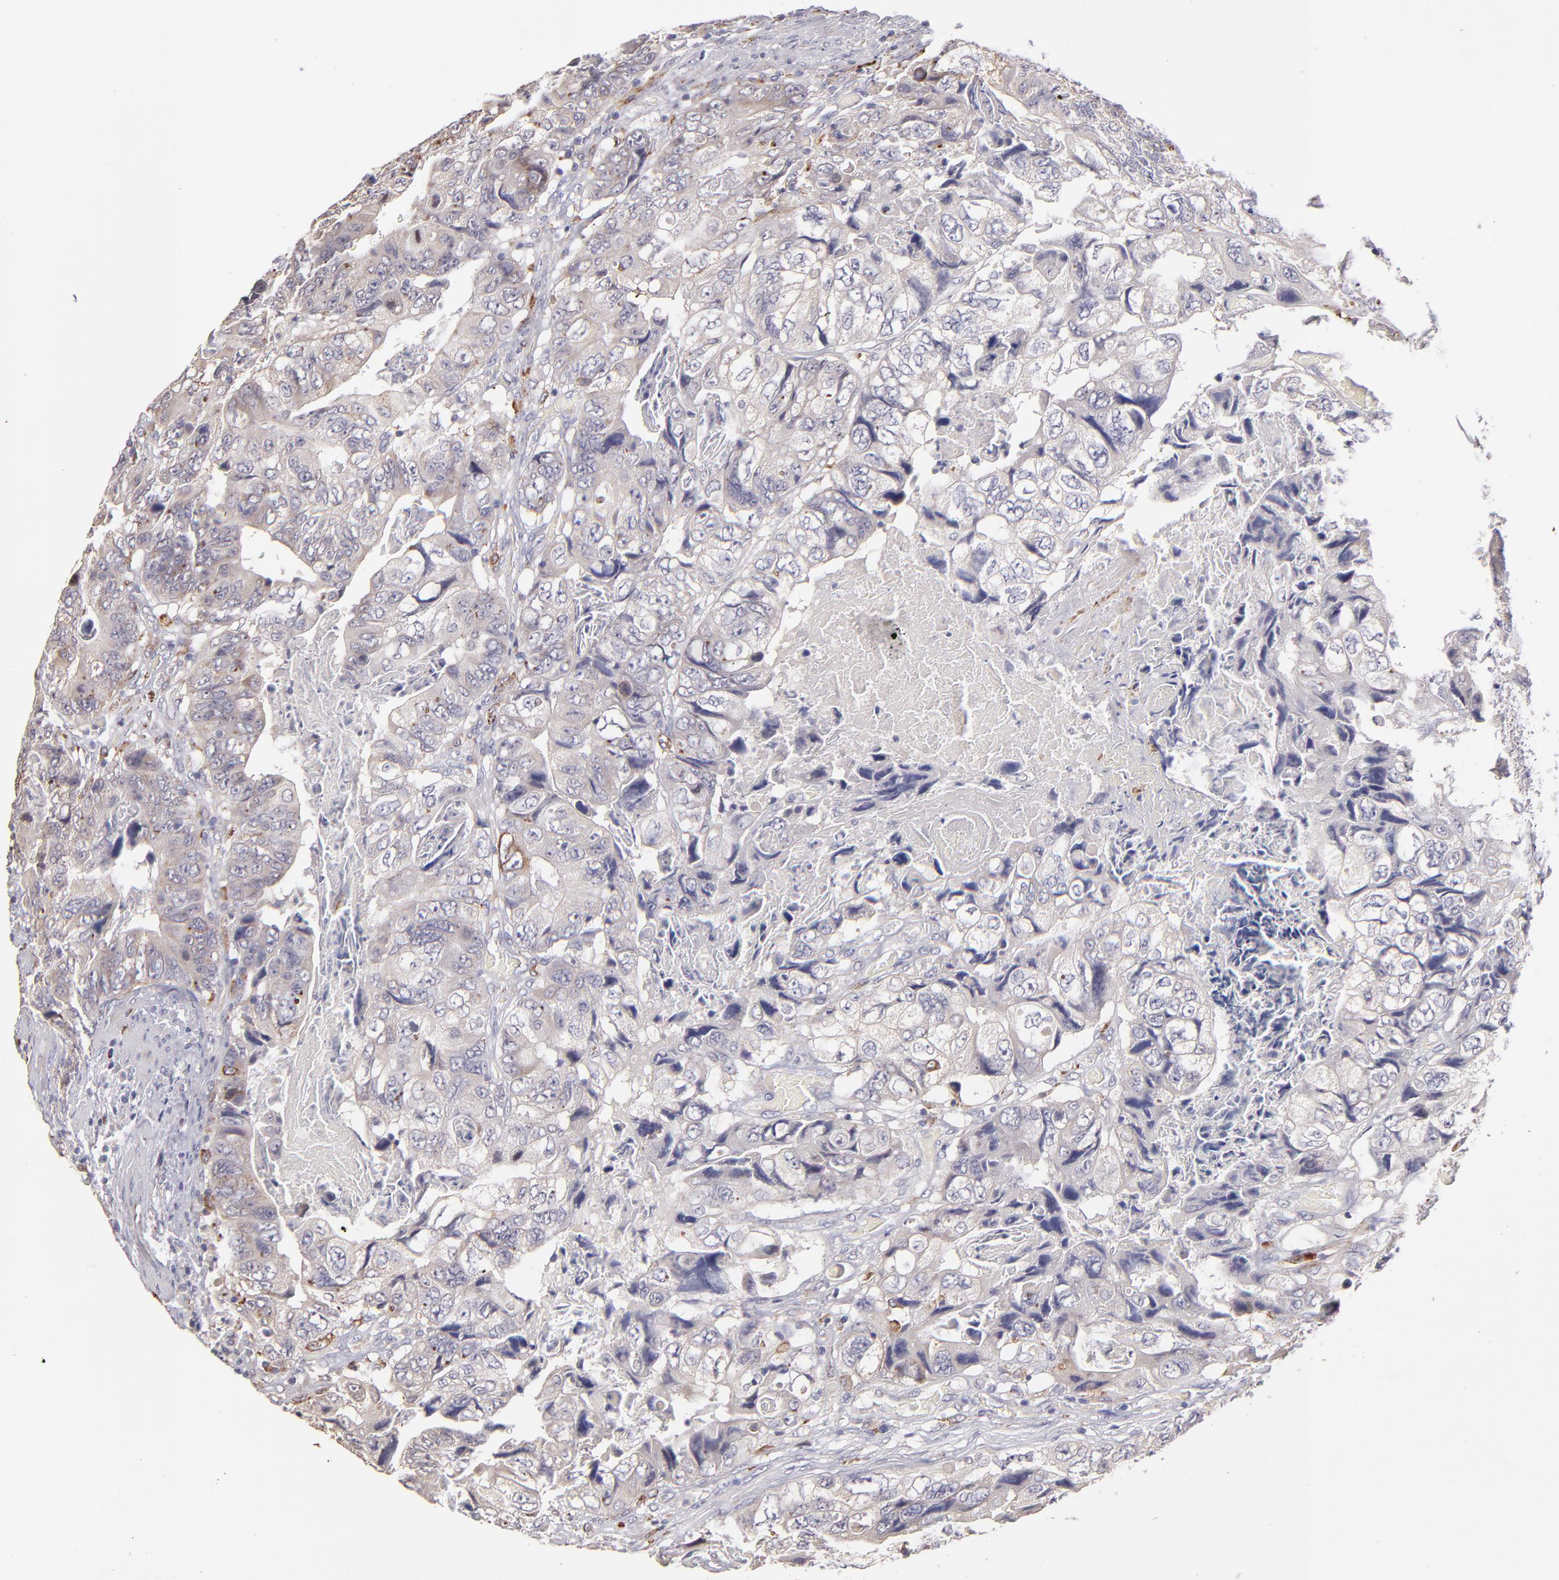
{"staining": {"intensity": "weak", "quantity": "25%-75%", "location": "cytoplasmic/membranous"}, "tissue": "colorectal cancer", "cell_type": "Tumor cells", "image_type": "cancer", "snomed": [{"axis": "morphology", "description": "Adenocarcinoma, NOS"}, {"axis": "topography", "description": "Rectum"}], "caption": "This is a histology image of immunohistochemistry (IHC) staining of colorectal cancer (adenocarcinoma), which shows weak positivity in the cytoplasmic/membranous of tumor cells.", "gene": "GLDC", "patient": {"sex": "female", "age": 82}}